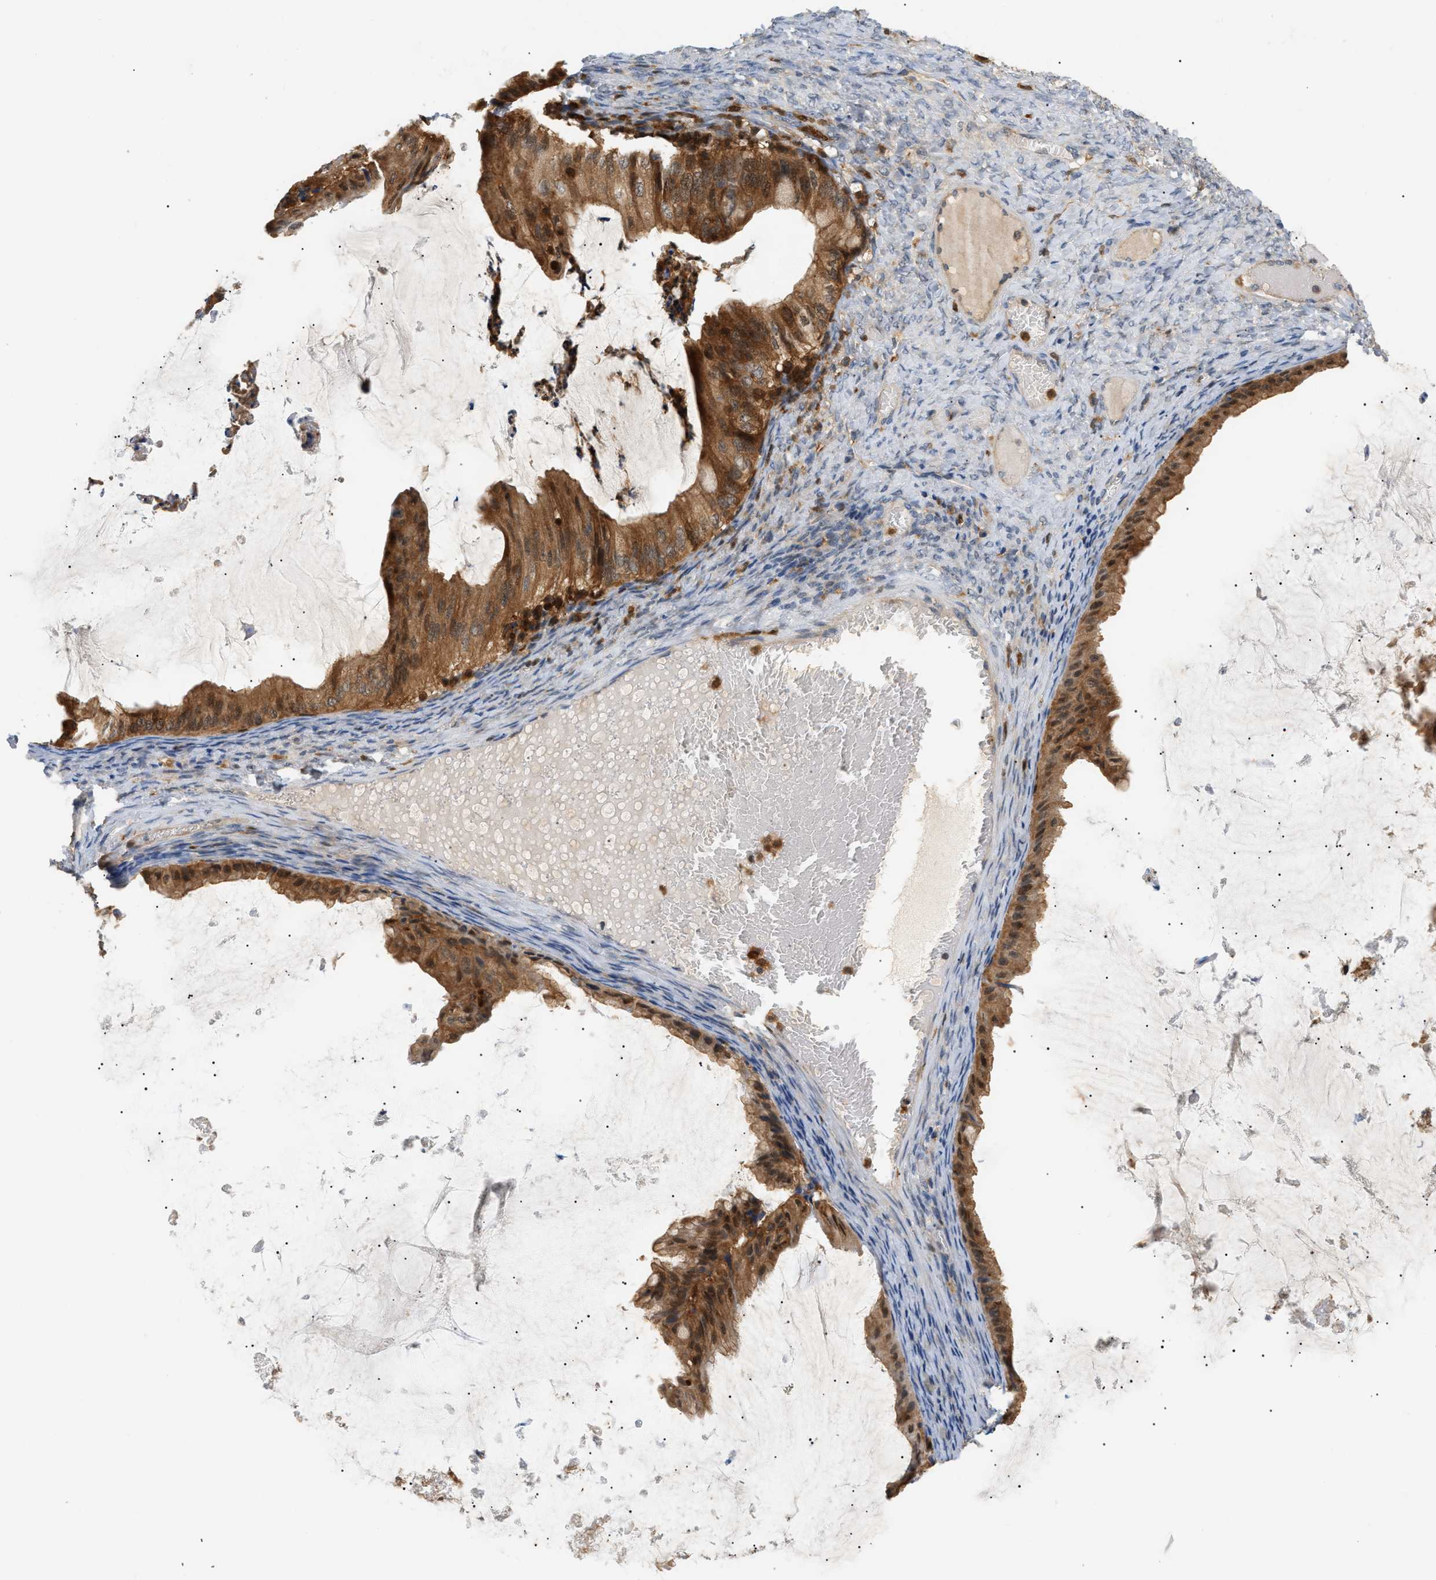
{"staining": {"intensity": "strong", "quantity": ">75%", "location": "cytoplasmic/membranous"}, "tissue": "ovarian cancer", "cell_type": "Tumor cells", "image_type": "cancer", "snomed": [{"axis": "morphology", "description": "Cystadenocarcinoma, mucinous, NOS"}, {"axis": "topography", "description": "Ovary"}], "caption": "Immunohistochemical staining of ovarian cancer (mucinous cystadenocarcinoma) displays high levels of strong cytoplasmic/membranous staining in approximately >75% of tumor cells.", "gene": "PYCARD", "patient": {"sex": "female", "age": 61}}